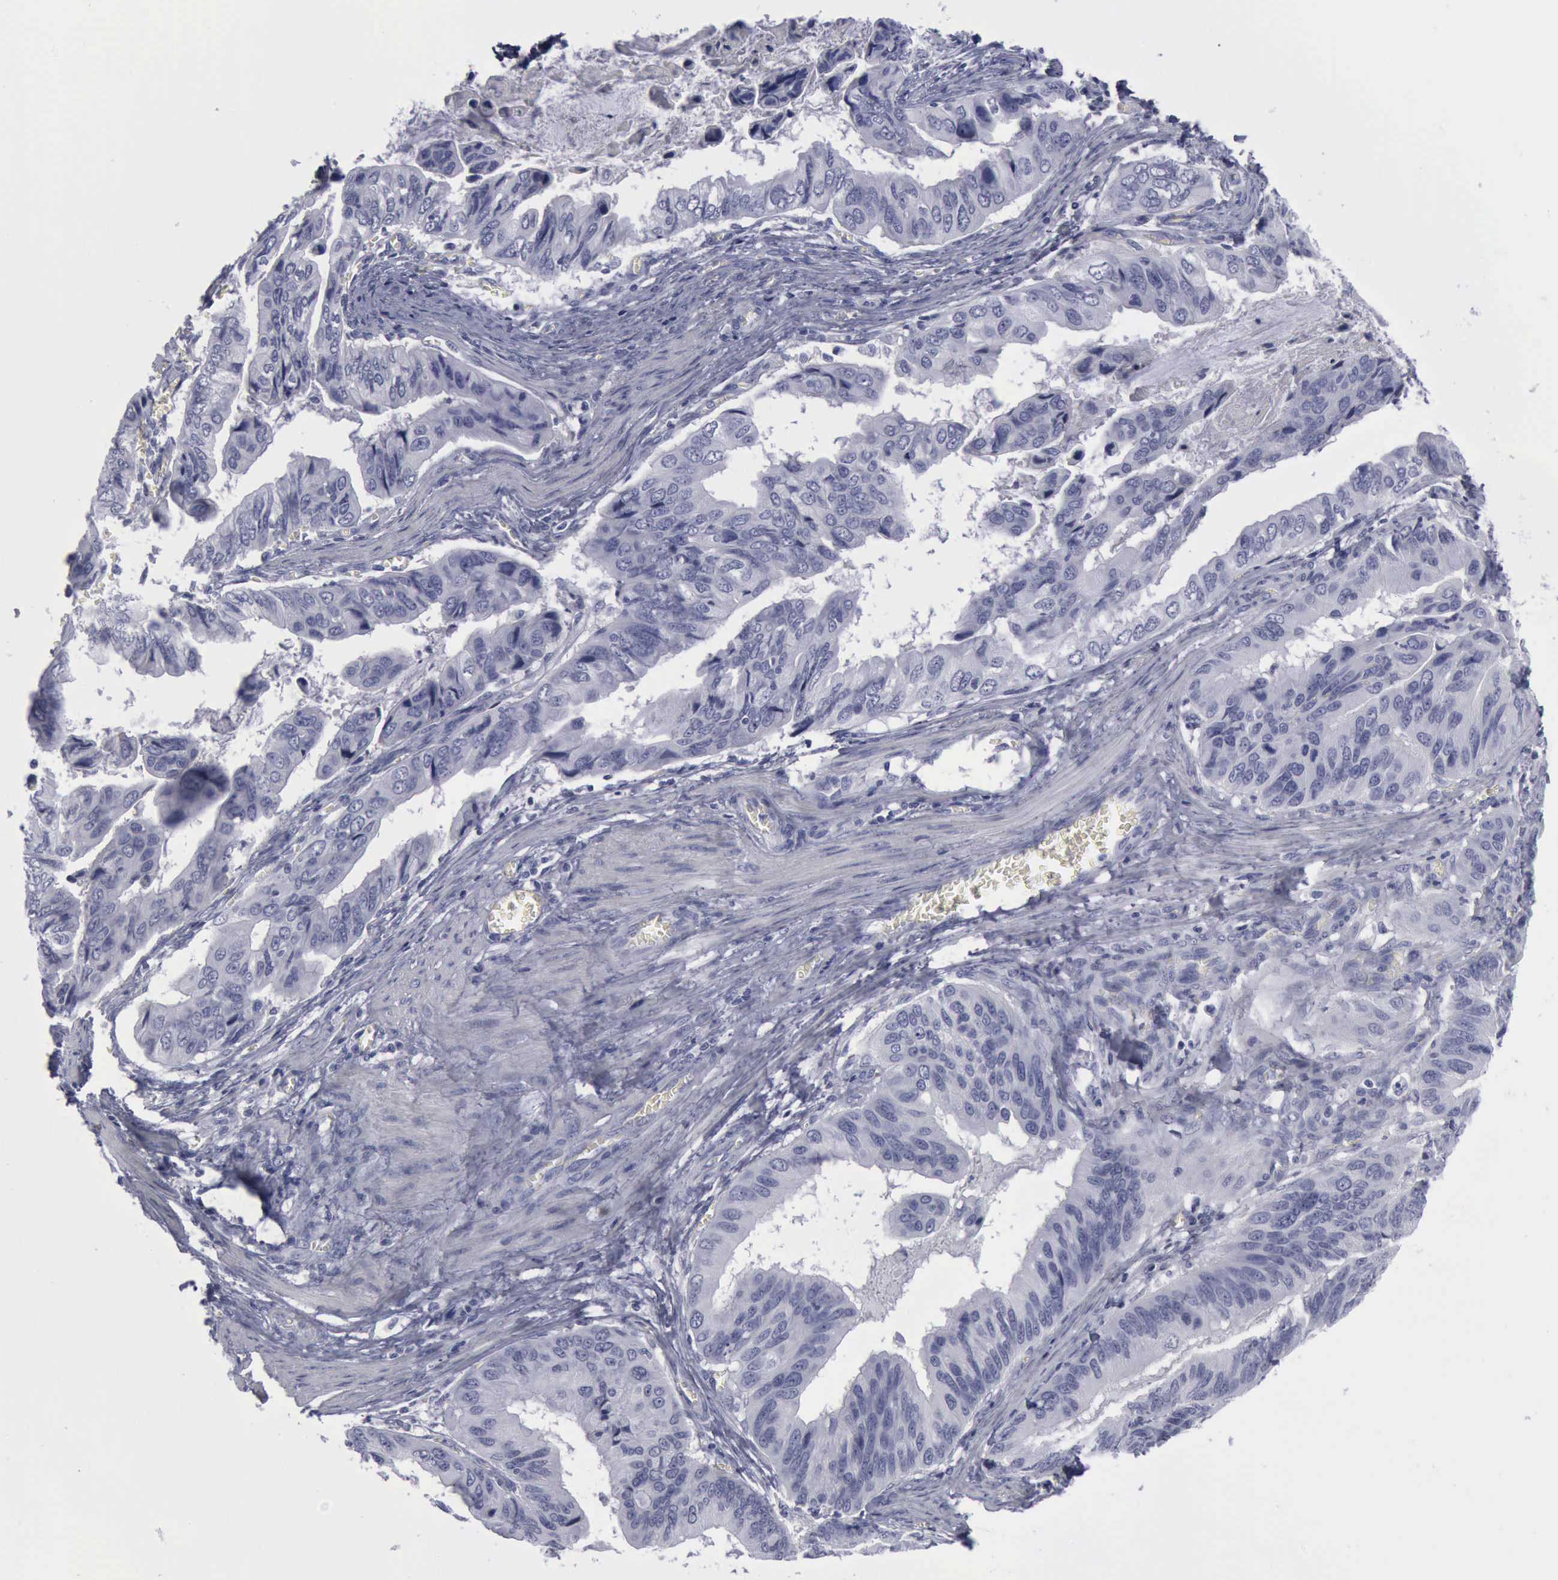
{"staining": {"intensity": "negative", "quantity": "none", "location": "none"}, "tissue": "stomach cancer", "cell_type": "Tumor cells", "image_type": "cancer", "snomed": [{"axis": "morphology", "description": "Adenocarcinoma, NOS"}, {"axis": "topography", "description": "Stomach, upper"}], "caption": "Immunohistochemistry image of human adenocarcinoma (stomach) stained for a protein (brown), which demonstrates no staining in tumor cells.", "gene": "KRT13", "patient": {"sex": "male", "age": 80}}